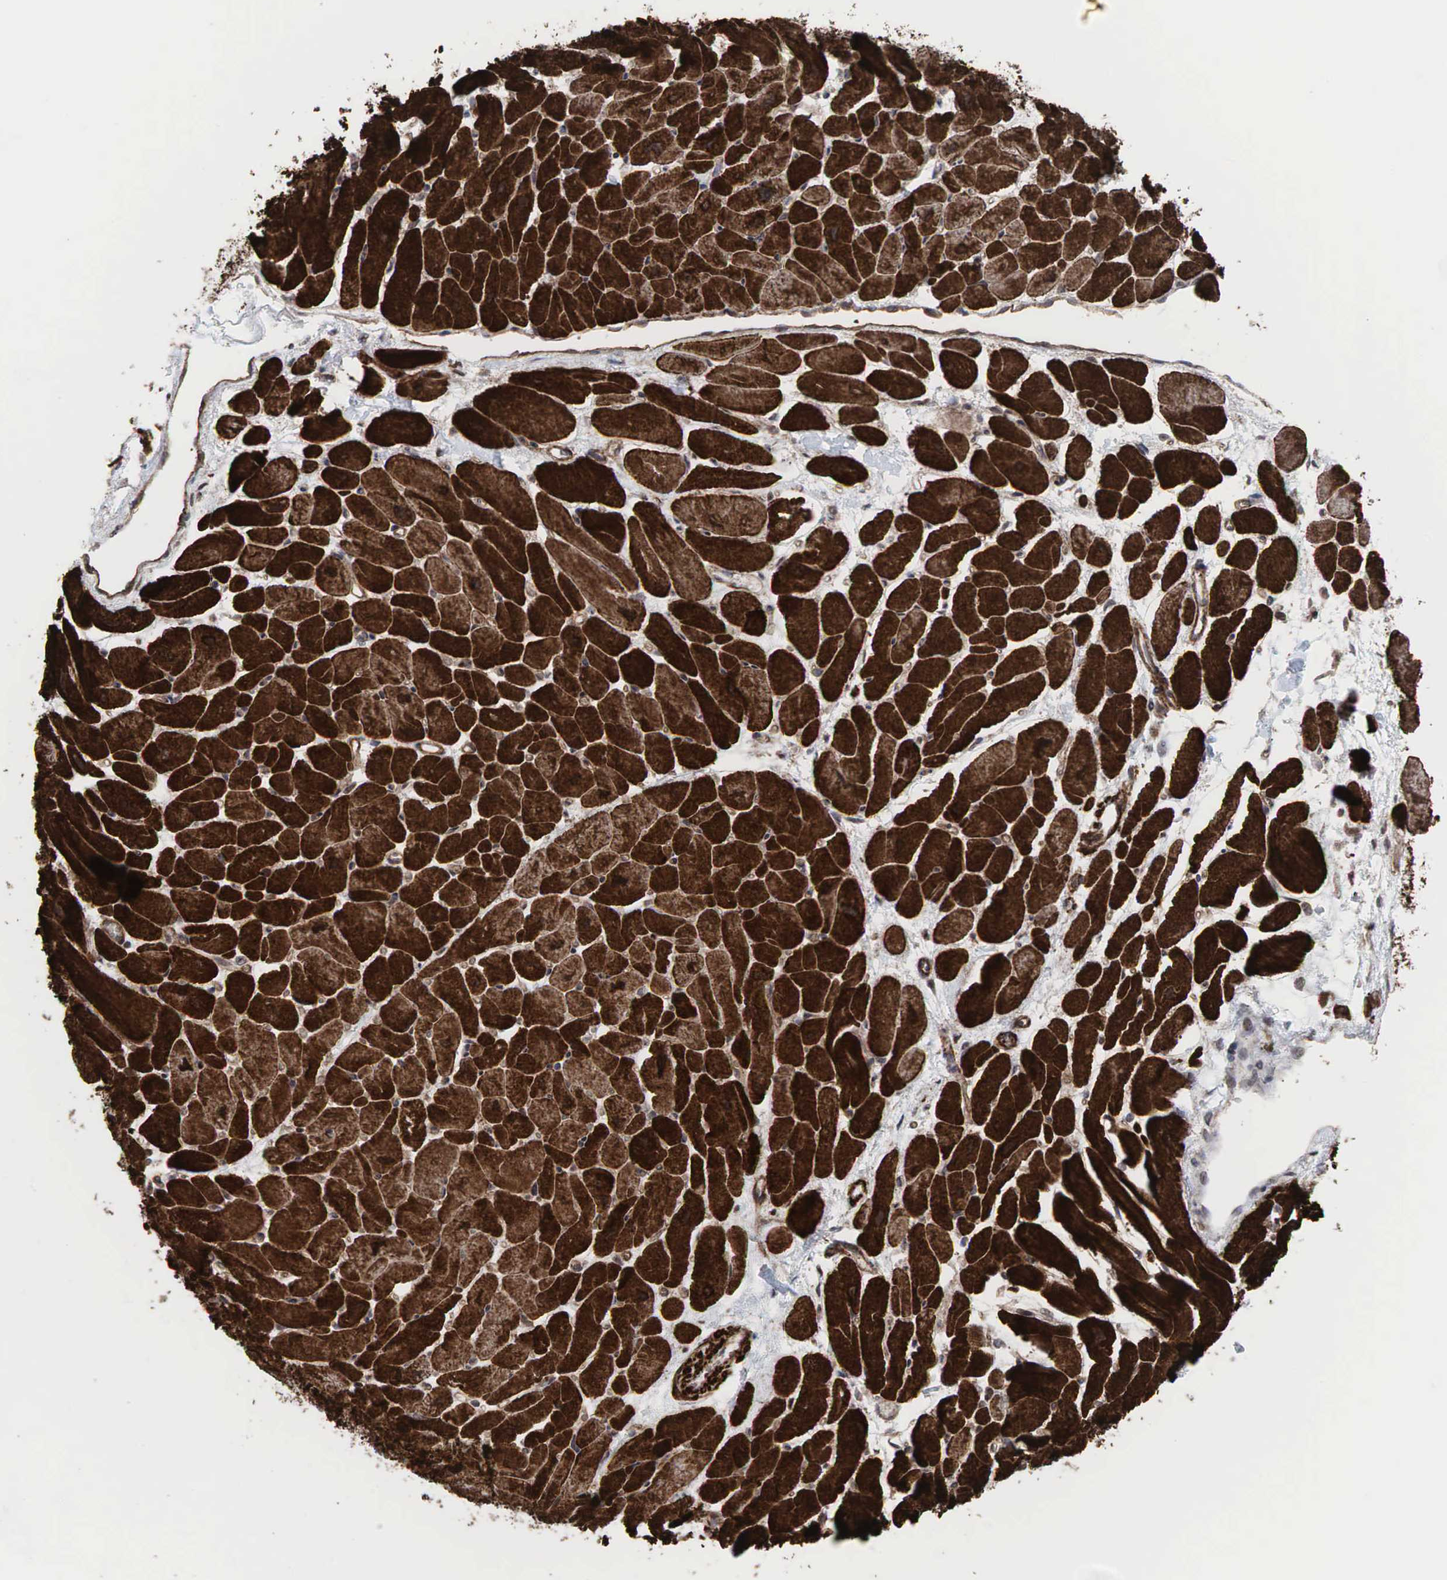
{"staining": {"intensity": "strong", "quantity": ">75%", "location": "cytoplasmic/membranous"}, "tissue": "heart muscle", "cell_type": "Cardiomyocytes", "image_type": "normal", "snomed": [{"axis": "morphology", "description": "Normal tissue, NOS"}, {"axis": "topography", "description": "Heart"}], "caption": "A micrograph showing strong cytoplasmic/membranous staining in approximately >75% of cardiomyocytes in benign heart muscle, as visualized by brown immunohistochemical staining.", "gene": "GPRASP1", "patient": {"sex": "female", "age": 54}}